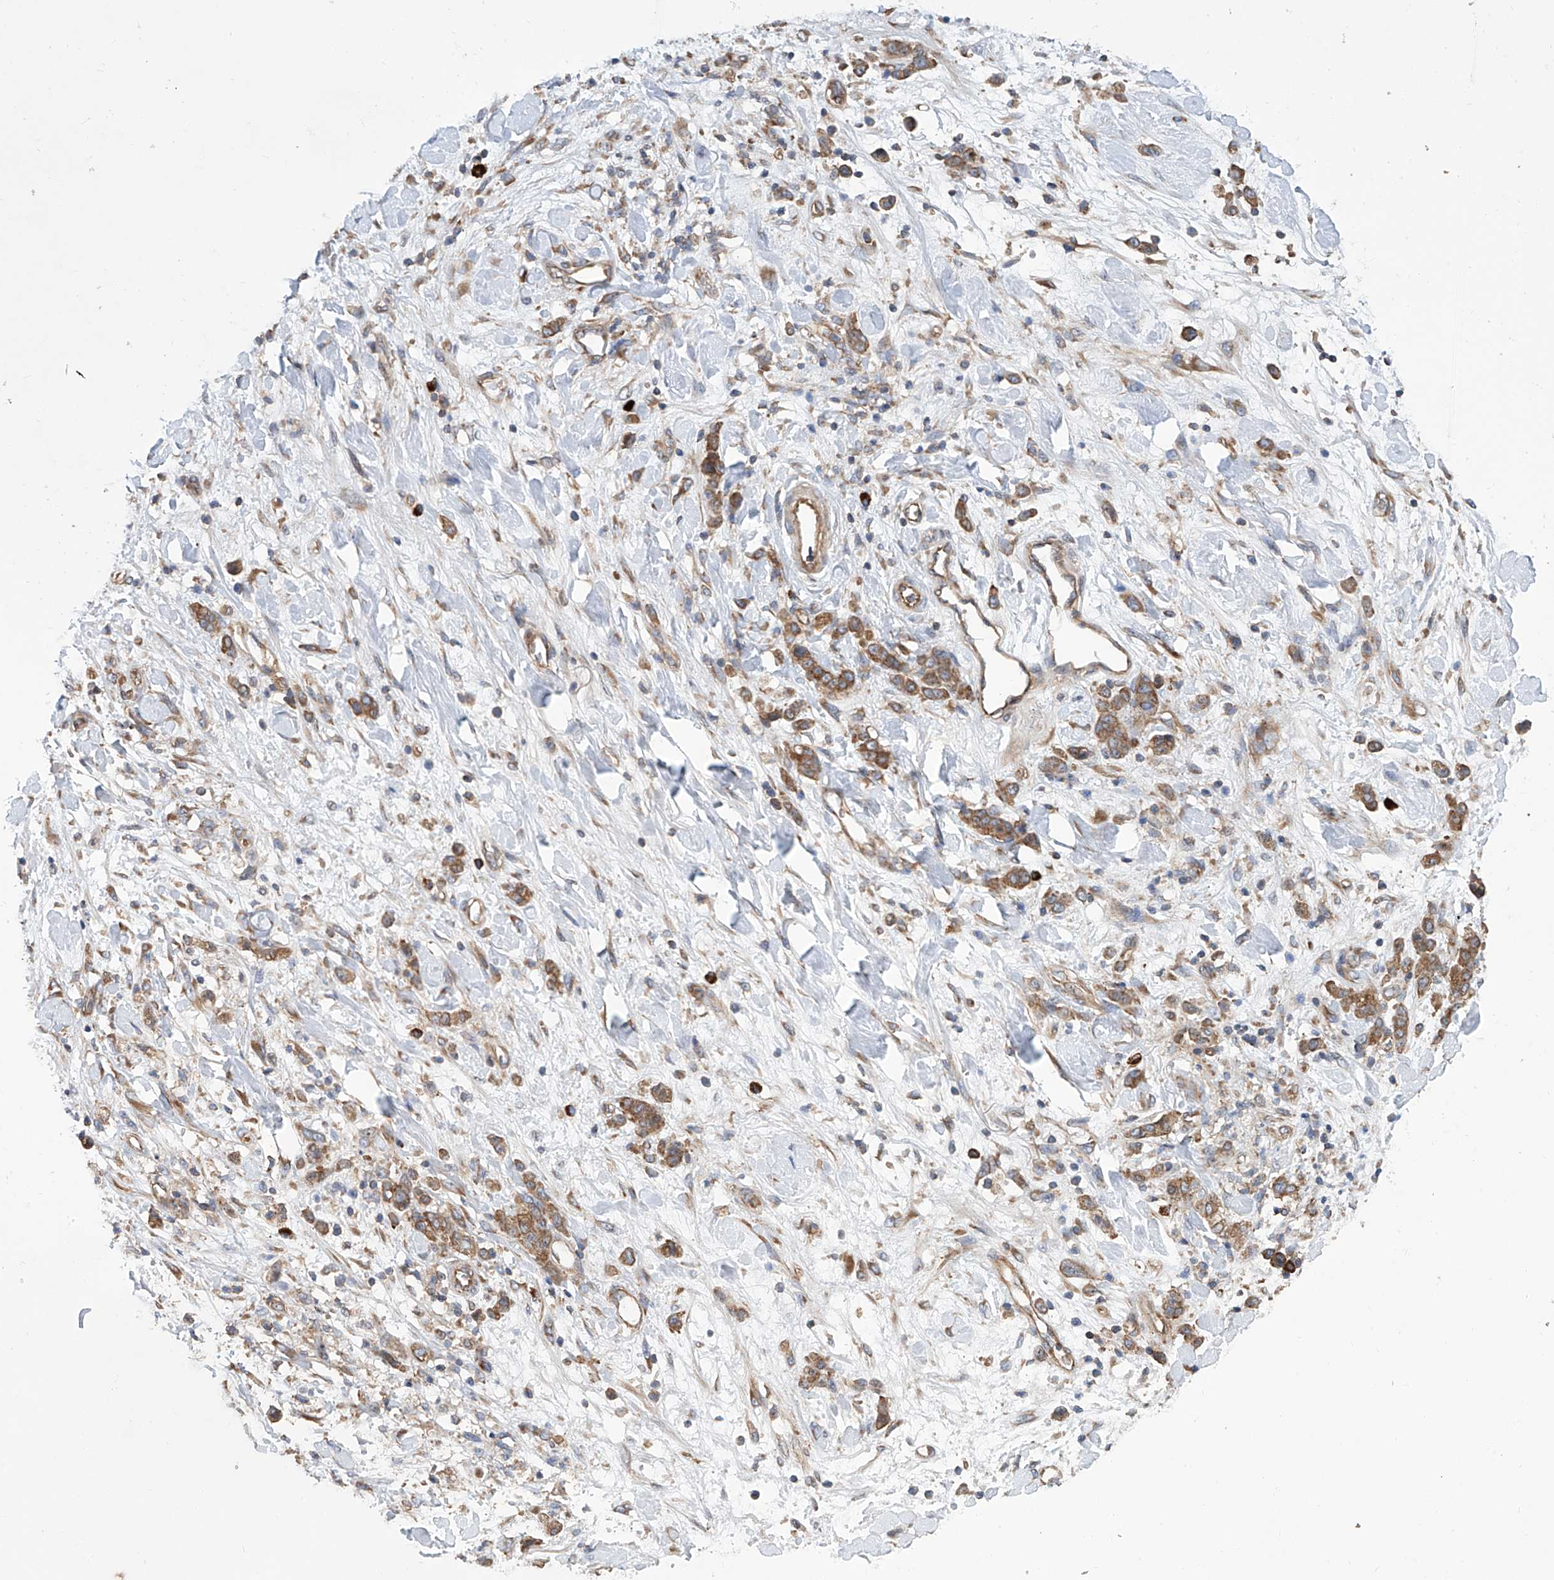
{"staining": {"intensity": "moderate", "quantity": ">75%", "location": "cytoplasmic/membranous"}, "tissue": "stomach cancer", "cell_type": "Tumor cells", "image_type": "cancer", "snomed": [{"axis": "morphology", "description": "Normal tissue, NOS"}, {"axis": "morphology", "description": "Adenocarcinoma, NOS"}, {"axis": "topography", "description": "Stomach"}], "caption": "Moderate cytoplasmic/membranous positivity for a protein is identified in approximately >75% of tumor cells of stomach cancer (adenocarcinoma) using immunohistochemistry.", "gene": "SENP2", "patient": {"sex": "male", "age": 82}}